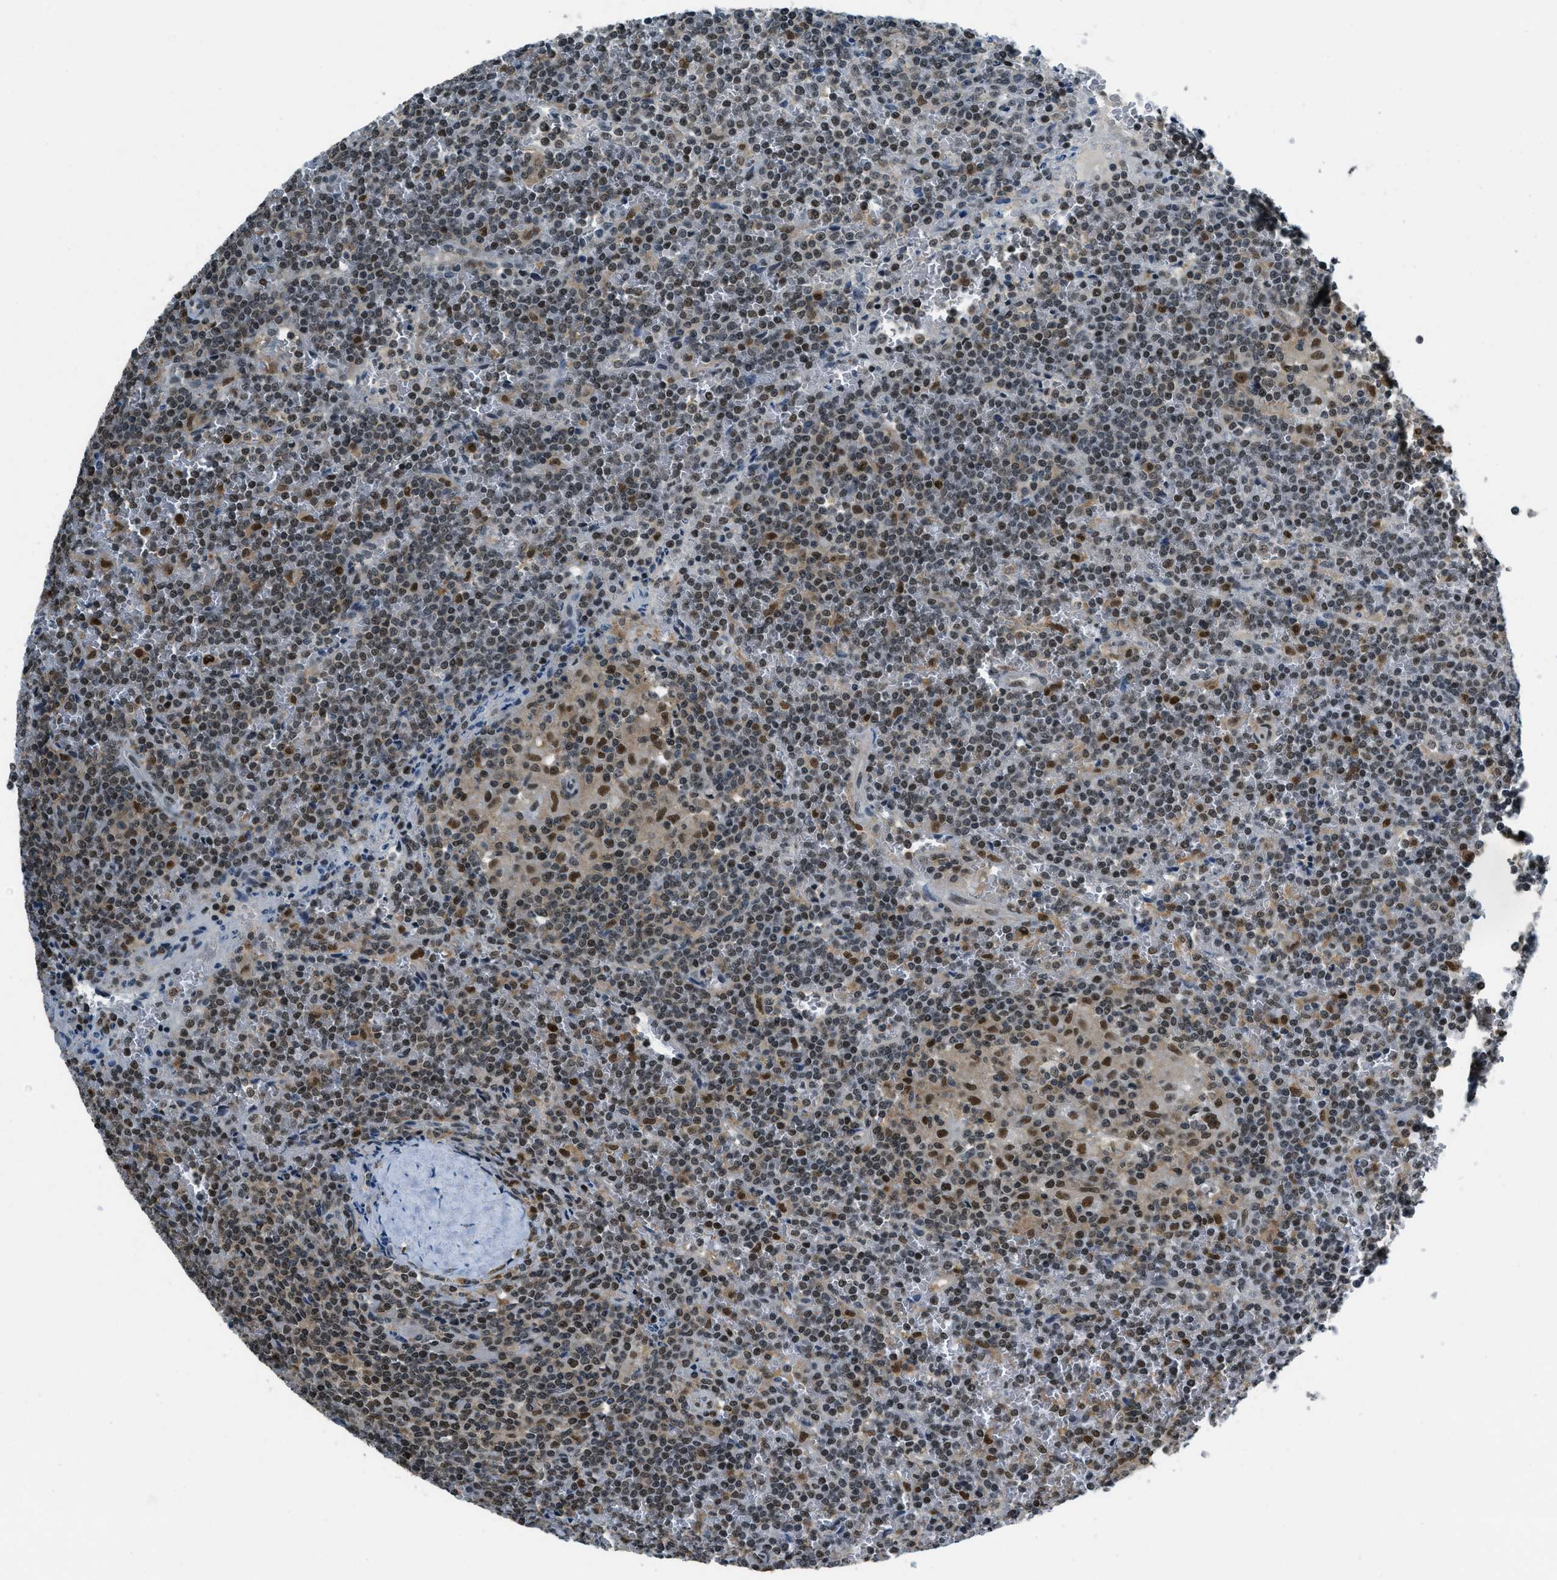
{"staining": {"intensity": "strong", "quantity": ">75%", "location": "nuclear"}, "tissue": "lymphoma", "cell_type": "Tumor cells", "image_type": "cancer", "snomed": [{"axis": "morphology", "description": "Malignant lymphoma, non-Hodgkin's type, Low grade"}, {"axis": "topography", "description": "Spleen"}], "caption": "Immunohistochemical staining of human malignant lymphoma, non-Hodgkin's type (low-grade) displays high levels of strong nuclear protein positivity in approximately >75% of tumor cells.", "gene": "OGFR", "patient": {"sex": "female", "age": 19}}